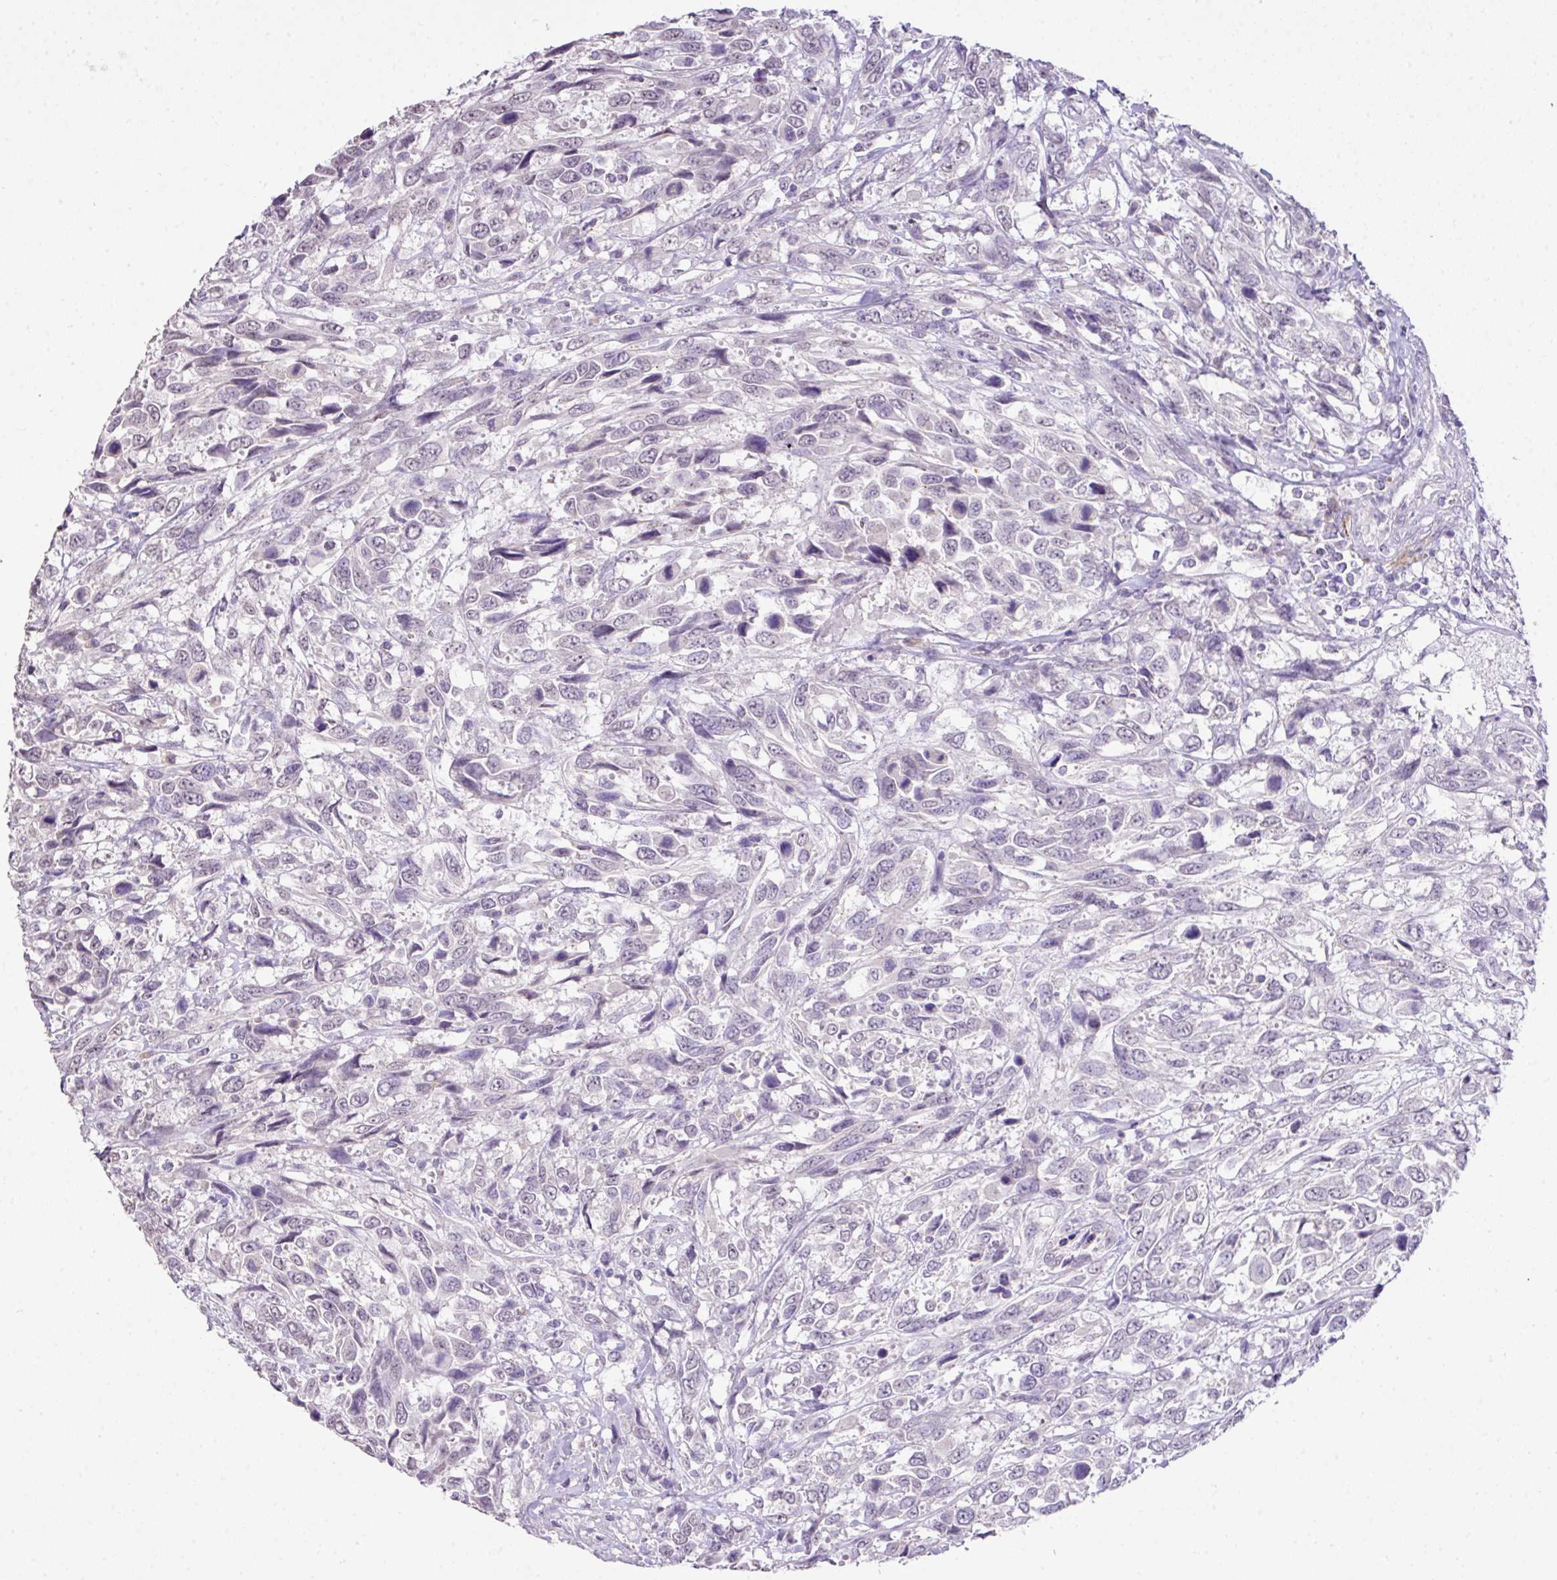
{"staining": {"intensity": "negative", "quantity": "none", "location": "none"}, "tissue": "urothelial cancer", "cell_type": "Tumor cells", "image_type": "cancer", "snomed": [{"axis": "morphology", "description": "Urothelial carcinoma, High grade"}, {"axis": "topography", "description": "Urinary bladder"}], "caption": "Immunohistochemistry micrograph of neoplastic tissue: high-grade urothelial carcinoma stained with DAB (3,3'-diaminobenzidine) displays no significant protein positivity in tumor cells. (Immunohistochemistry (ihc), brightfield microscopy, high magnification).", "gene": "DIP2A", "patient": {"sex": "female", "age": 70}}